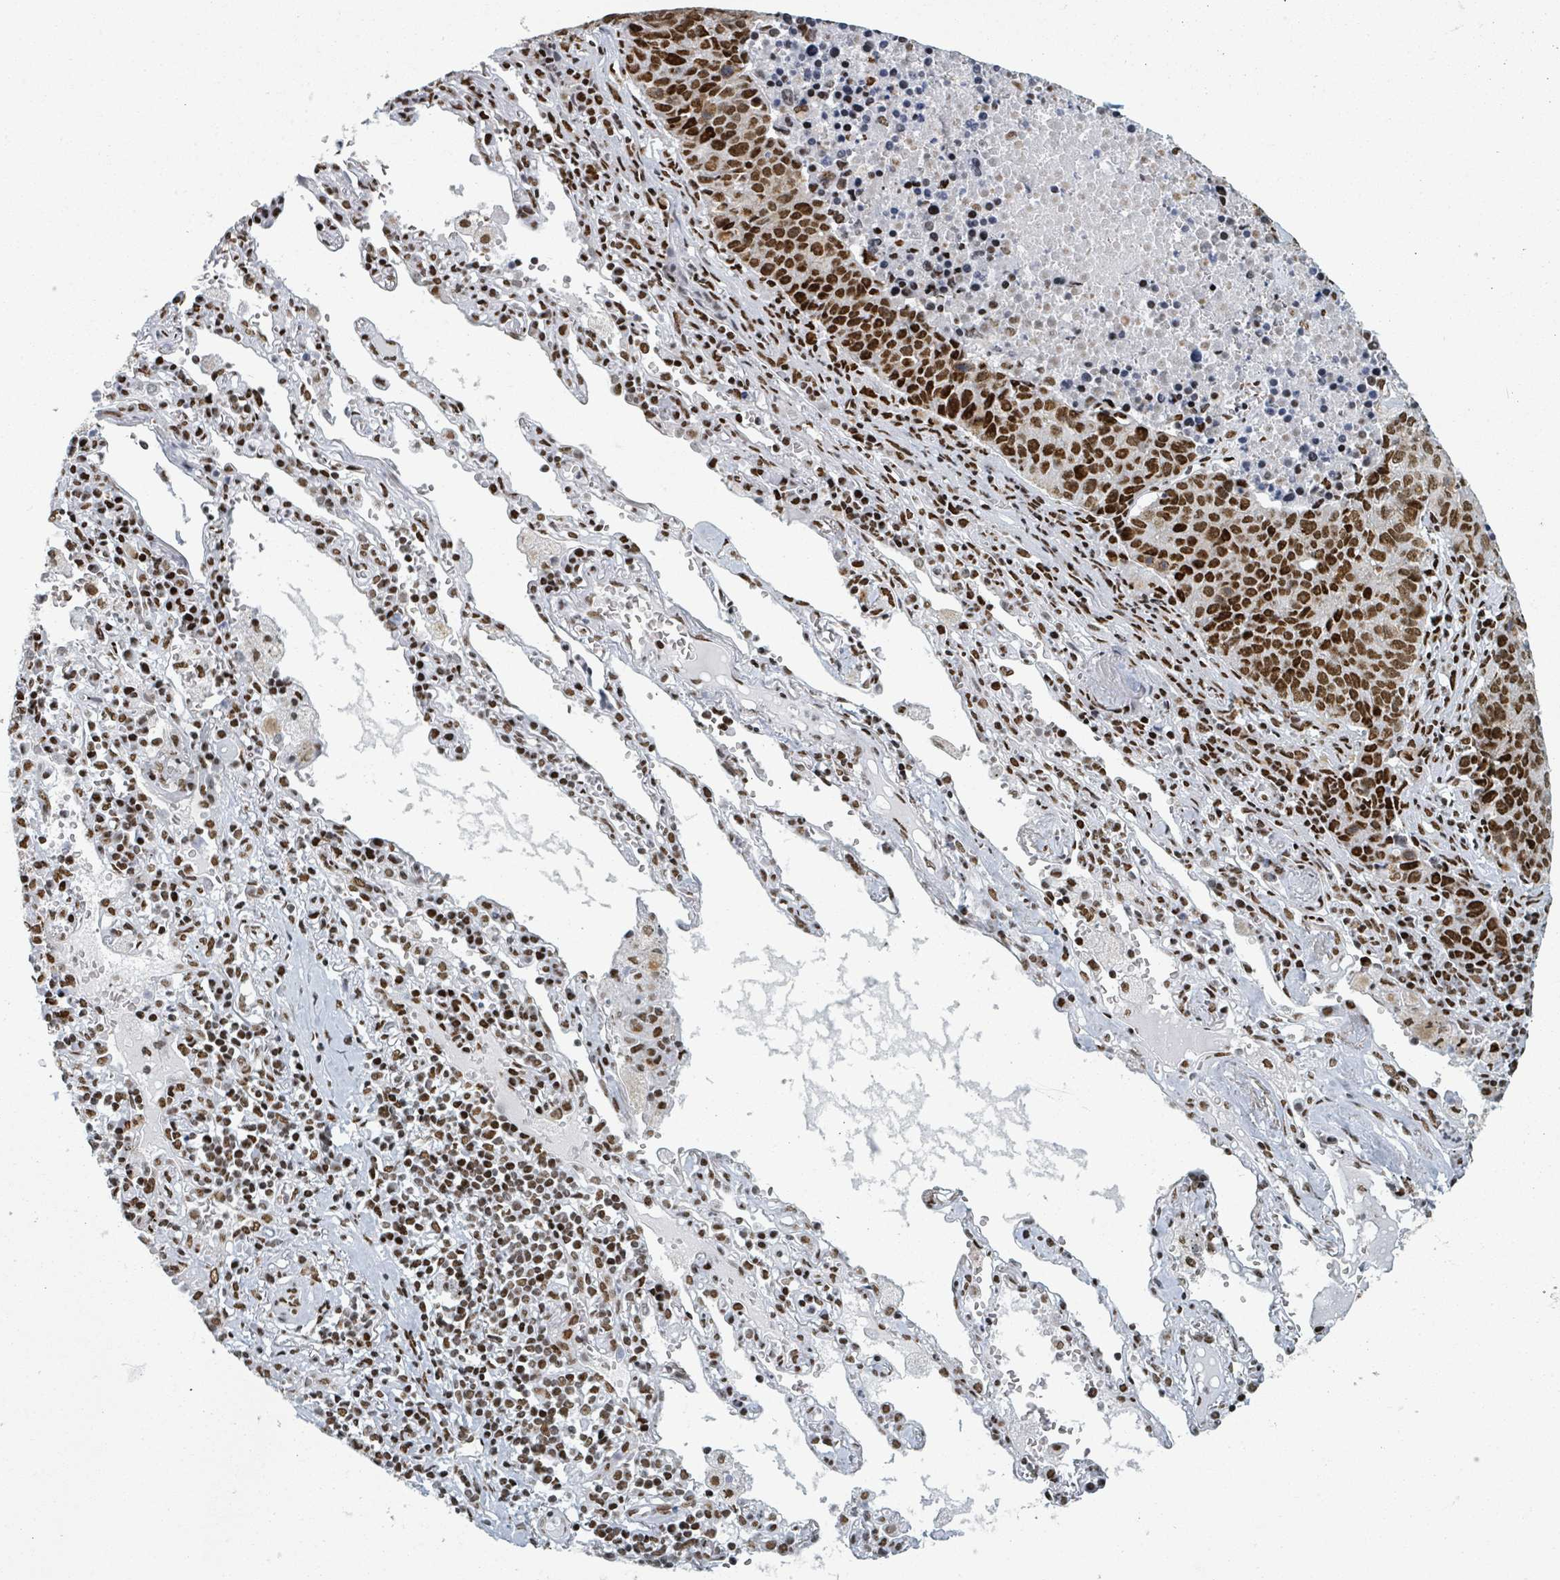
{"staining": {"intensity": "strong", "quantity": ">75%", "location": "nuclear"}, "tissue": "lung cancer", "cell_type": "Tumor cells", "image_type": "cancer", "snomed": [{"axis": "morphology", "description": "Squamous cell carcinoma, NOS"}, {"axis": "topography", "description": "Lung"}], "caption": "Immunohistochemistry (DAB (3,3'-diaminobenzidine)) staining of human lung cancer (squamous cell carcinoma) demonstrates strong nuclear protein positivity in approximately >75% of tumor cells.", "gene": "DHX16", "patient": {"sex": "female", "age": 66}}